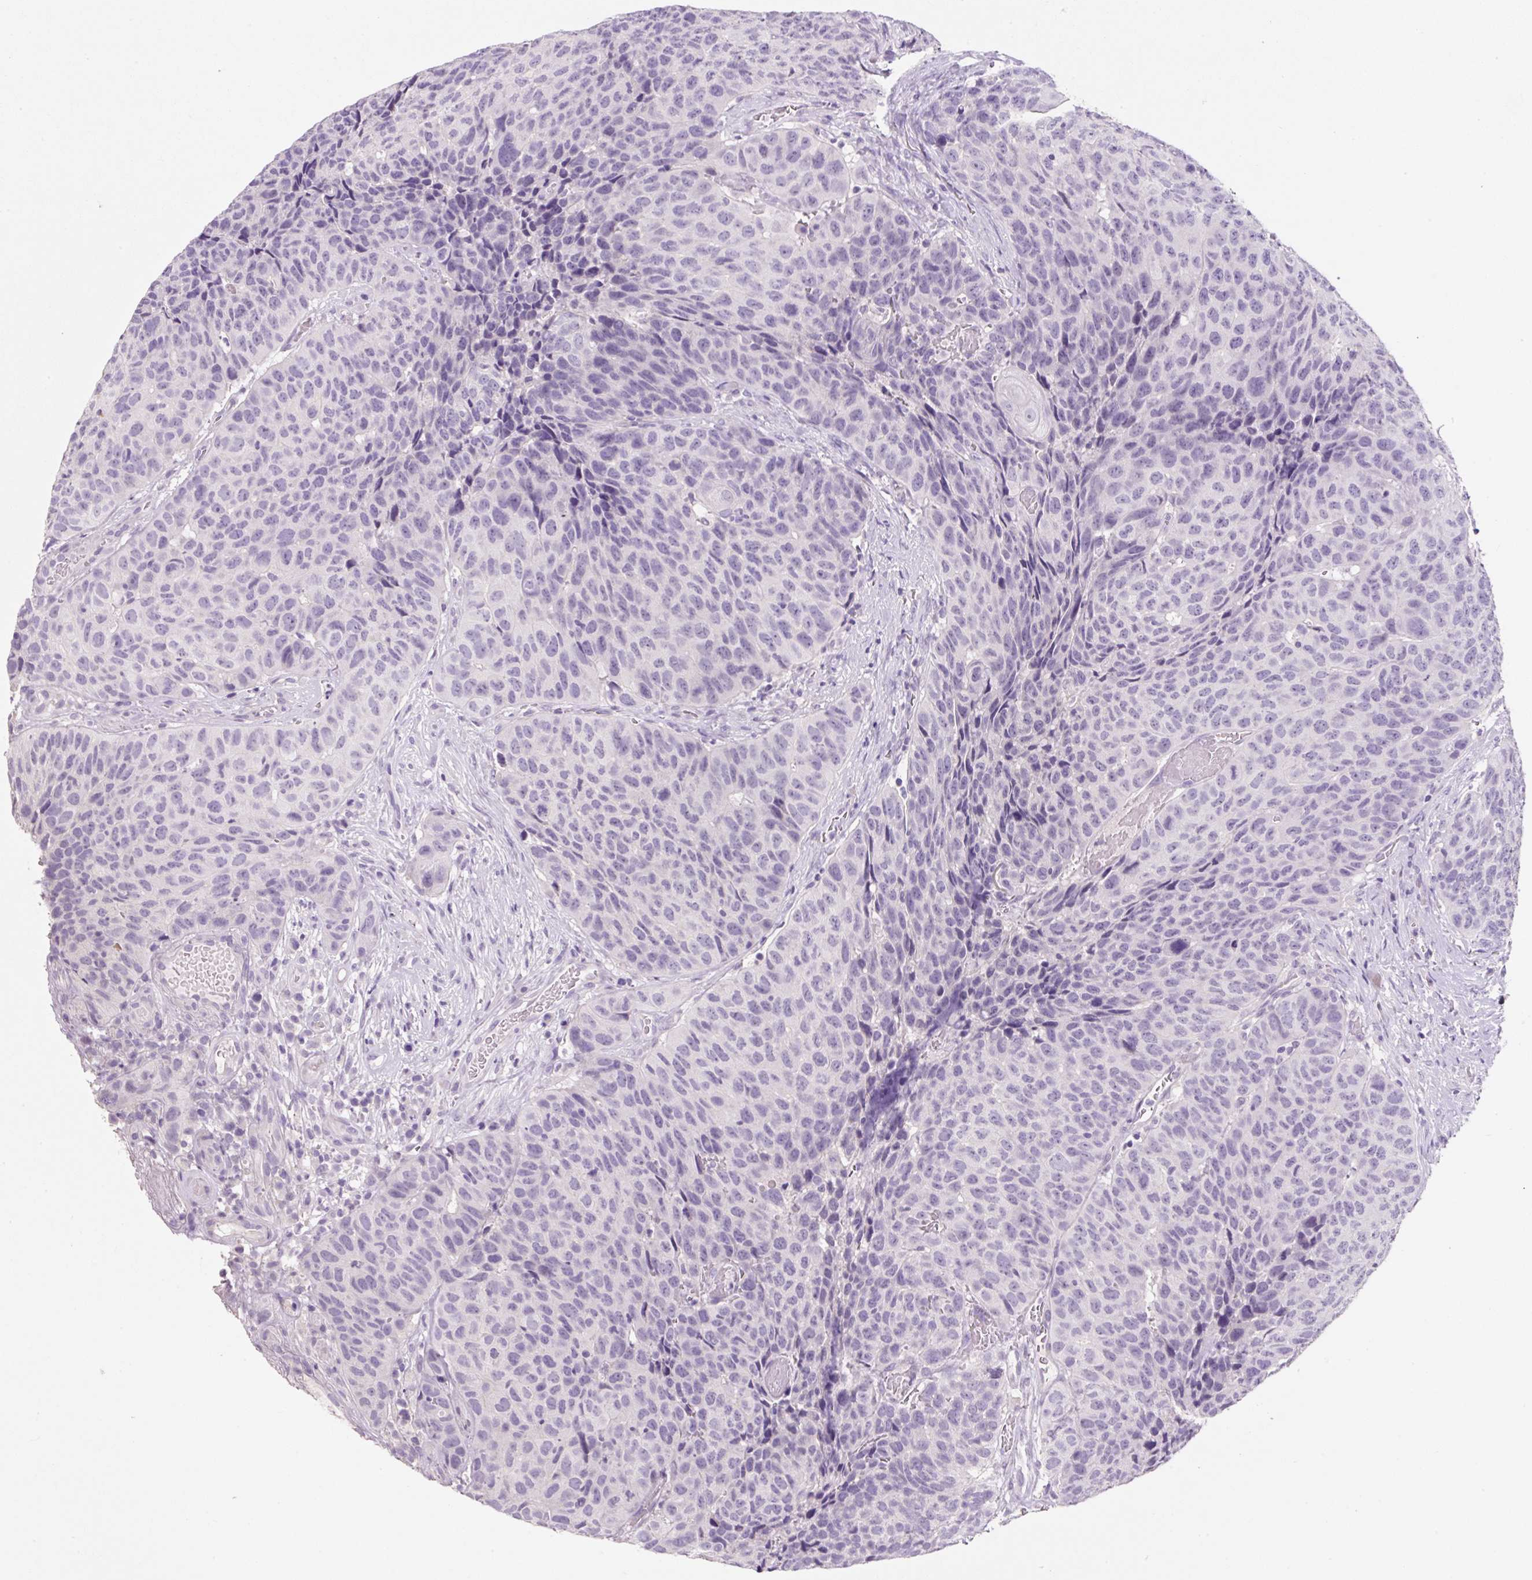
{"staining": {"intensity": "negative", "quantity": "none", "location": "none"}, "tissue": "head and neck cancer", "cell_type": "Tumor cells", "image_type": "cancer", "snomed": [{"axis": "morphology", "description": "Squamous cell carcinoma, NOS"}, {"axis": "topography", "description": "Head-Neck"}], "caption": "Immunohistochemistry (IHC) image of neoplastic tissue: head and neck cancer (squamous cell carcinoma) stained with DAB reveals no significant protein staining in tumor cells.", "gene": "SYP", "patient": {"sex": "male", "age": 66}}